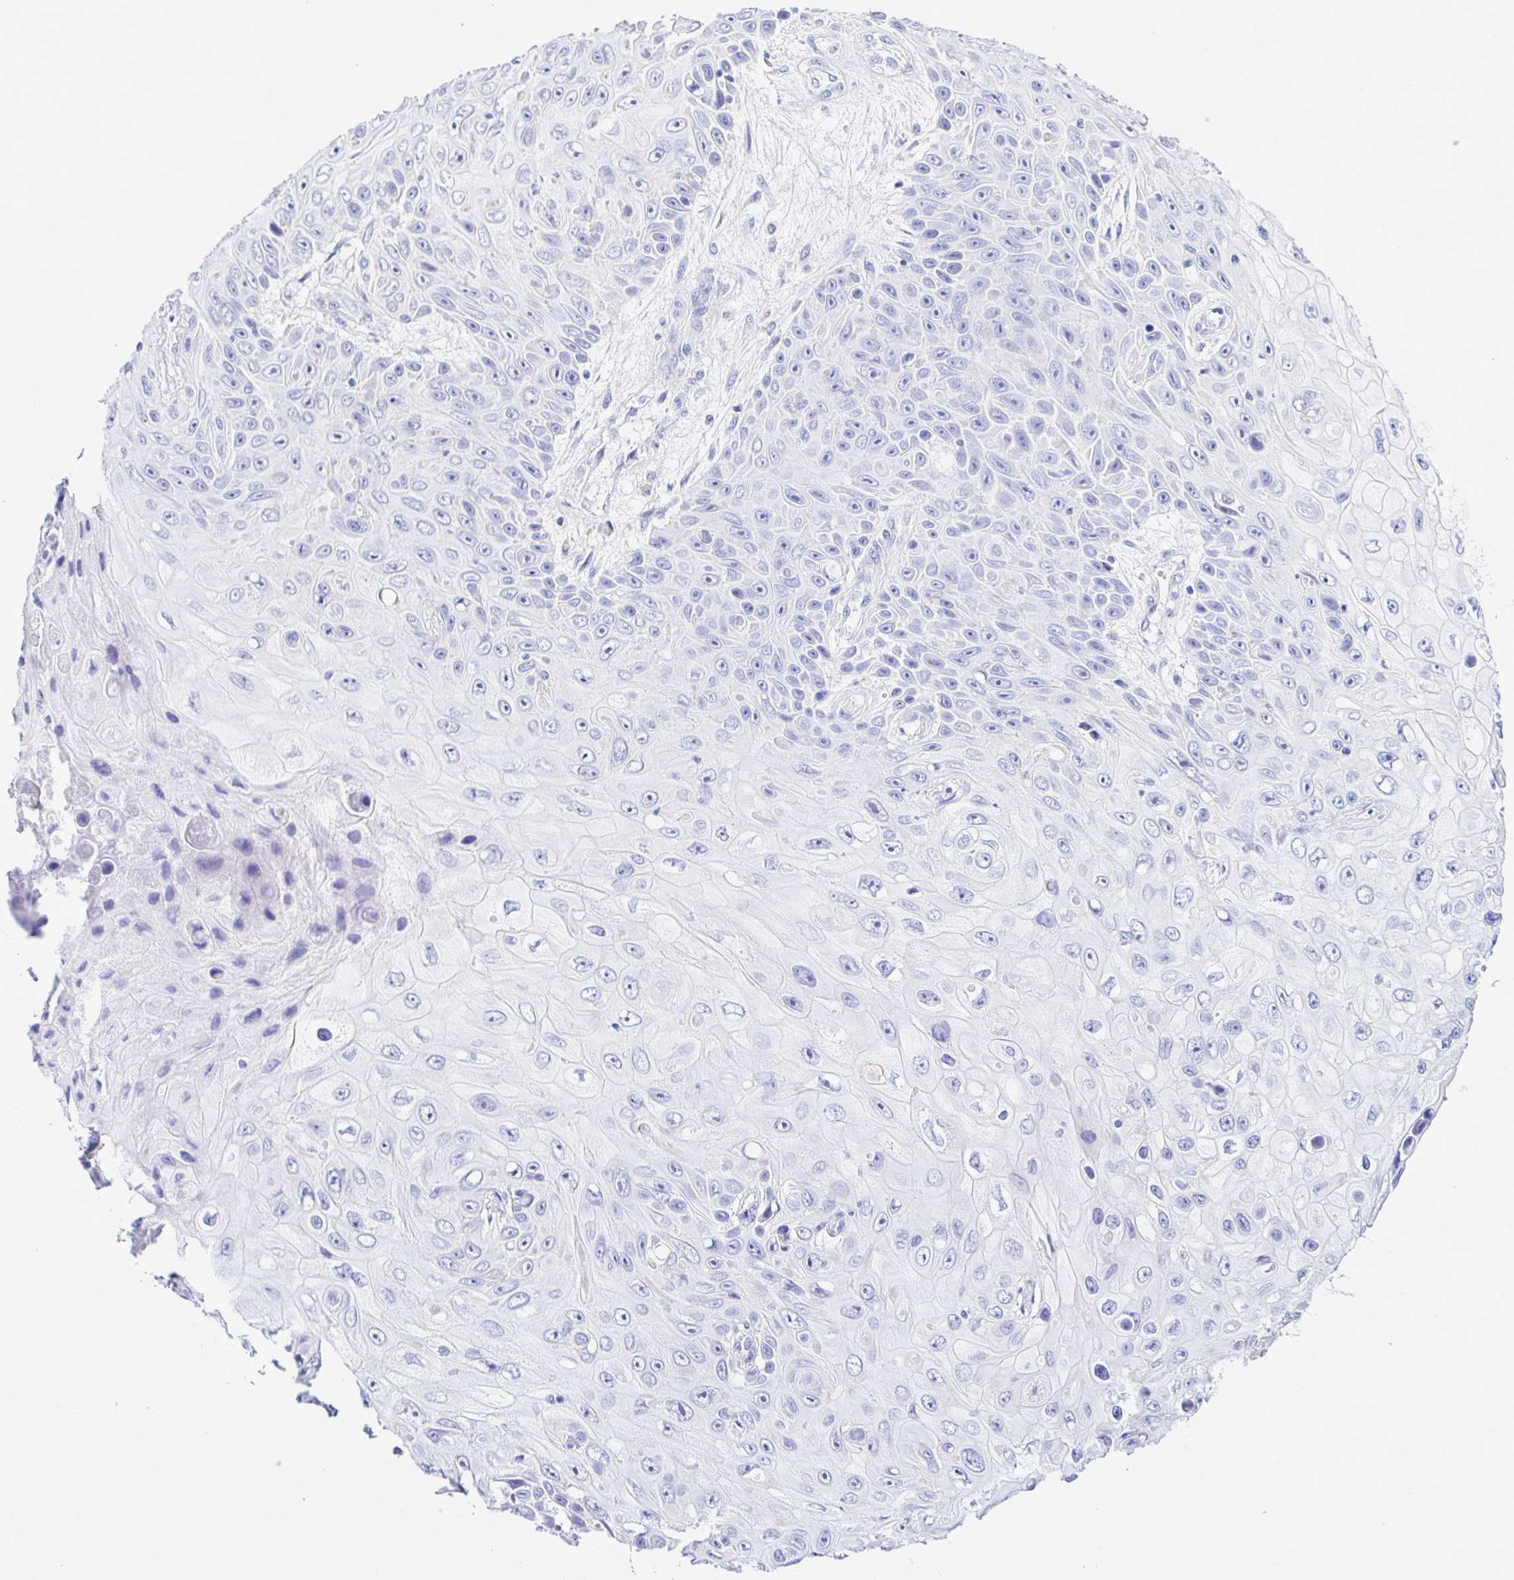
{"staining": {"intensity": "negative", "quantity": "none", "location": "none"}, "tissue": "skin cancer", "cell_type": "Tumor cells", "image_type": "cancer", "snomed": [{"axis": "morphology", "description": "Squamous cell carcinoma, NOS"}, {"axis": "topography", "description": "Skin"}], "caption": "Immunohistochemistry micrograph of squamous cell carcinoma (skin) stained for a protein (brown), which demonstrates no staining in tumor cells.", "gene": "BACE2", "patient": {"sex": "male", "age": 82}}